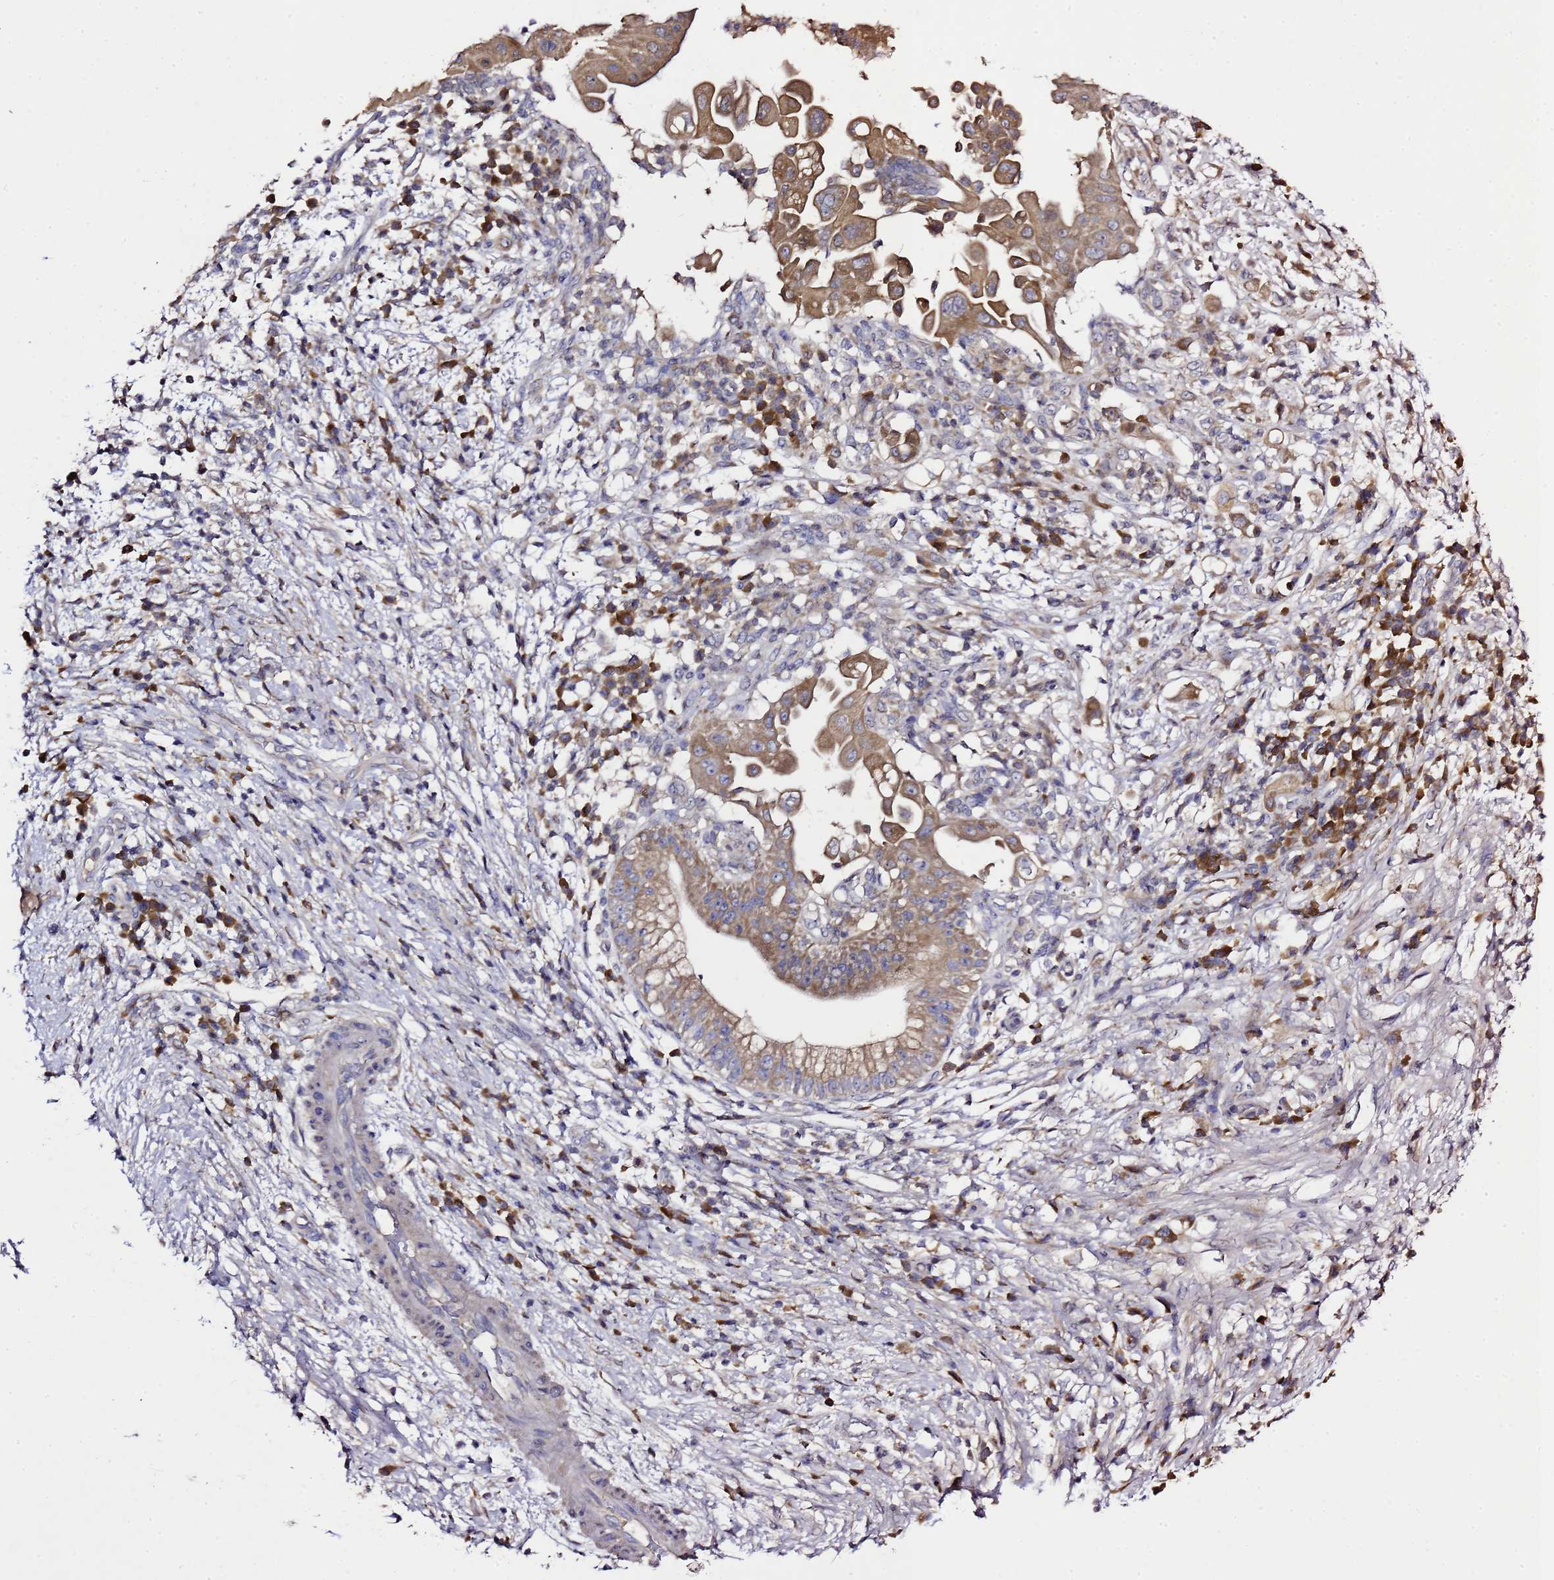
{"staining": {"intensity": "moderate", "quantity": ">75%", "location": "cytoplasmic/membranous"}, "tissue": "pancreatic cancer", "cell_type": "Tumor cells", "image_type": "cancer", "snomed": [{"axis": "morphology", "description": "Adenocarcinoma, NOS"}, {"axis": "topography", "description": "Pancreas"}], "caption": "Protein positivity by IHC demonstrates moderate cytoplasmic/membranous expression in approximately >75% of tumor cells in pancreatic cancer. The staining was performed using DAB, with brown indicating positive protein expression. Nuclei are stained blue with hematoxylin.", "gene": "ALG3", "patient": {"sex": "male", "age": 68}}